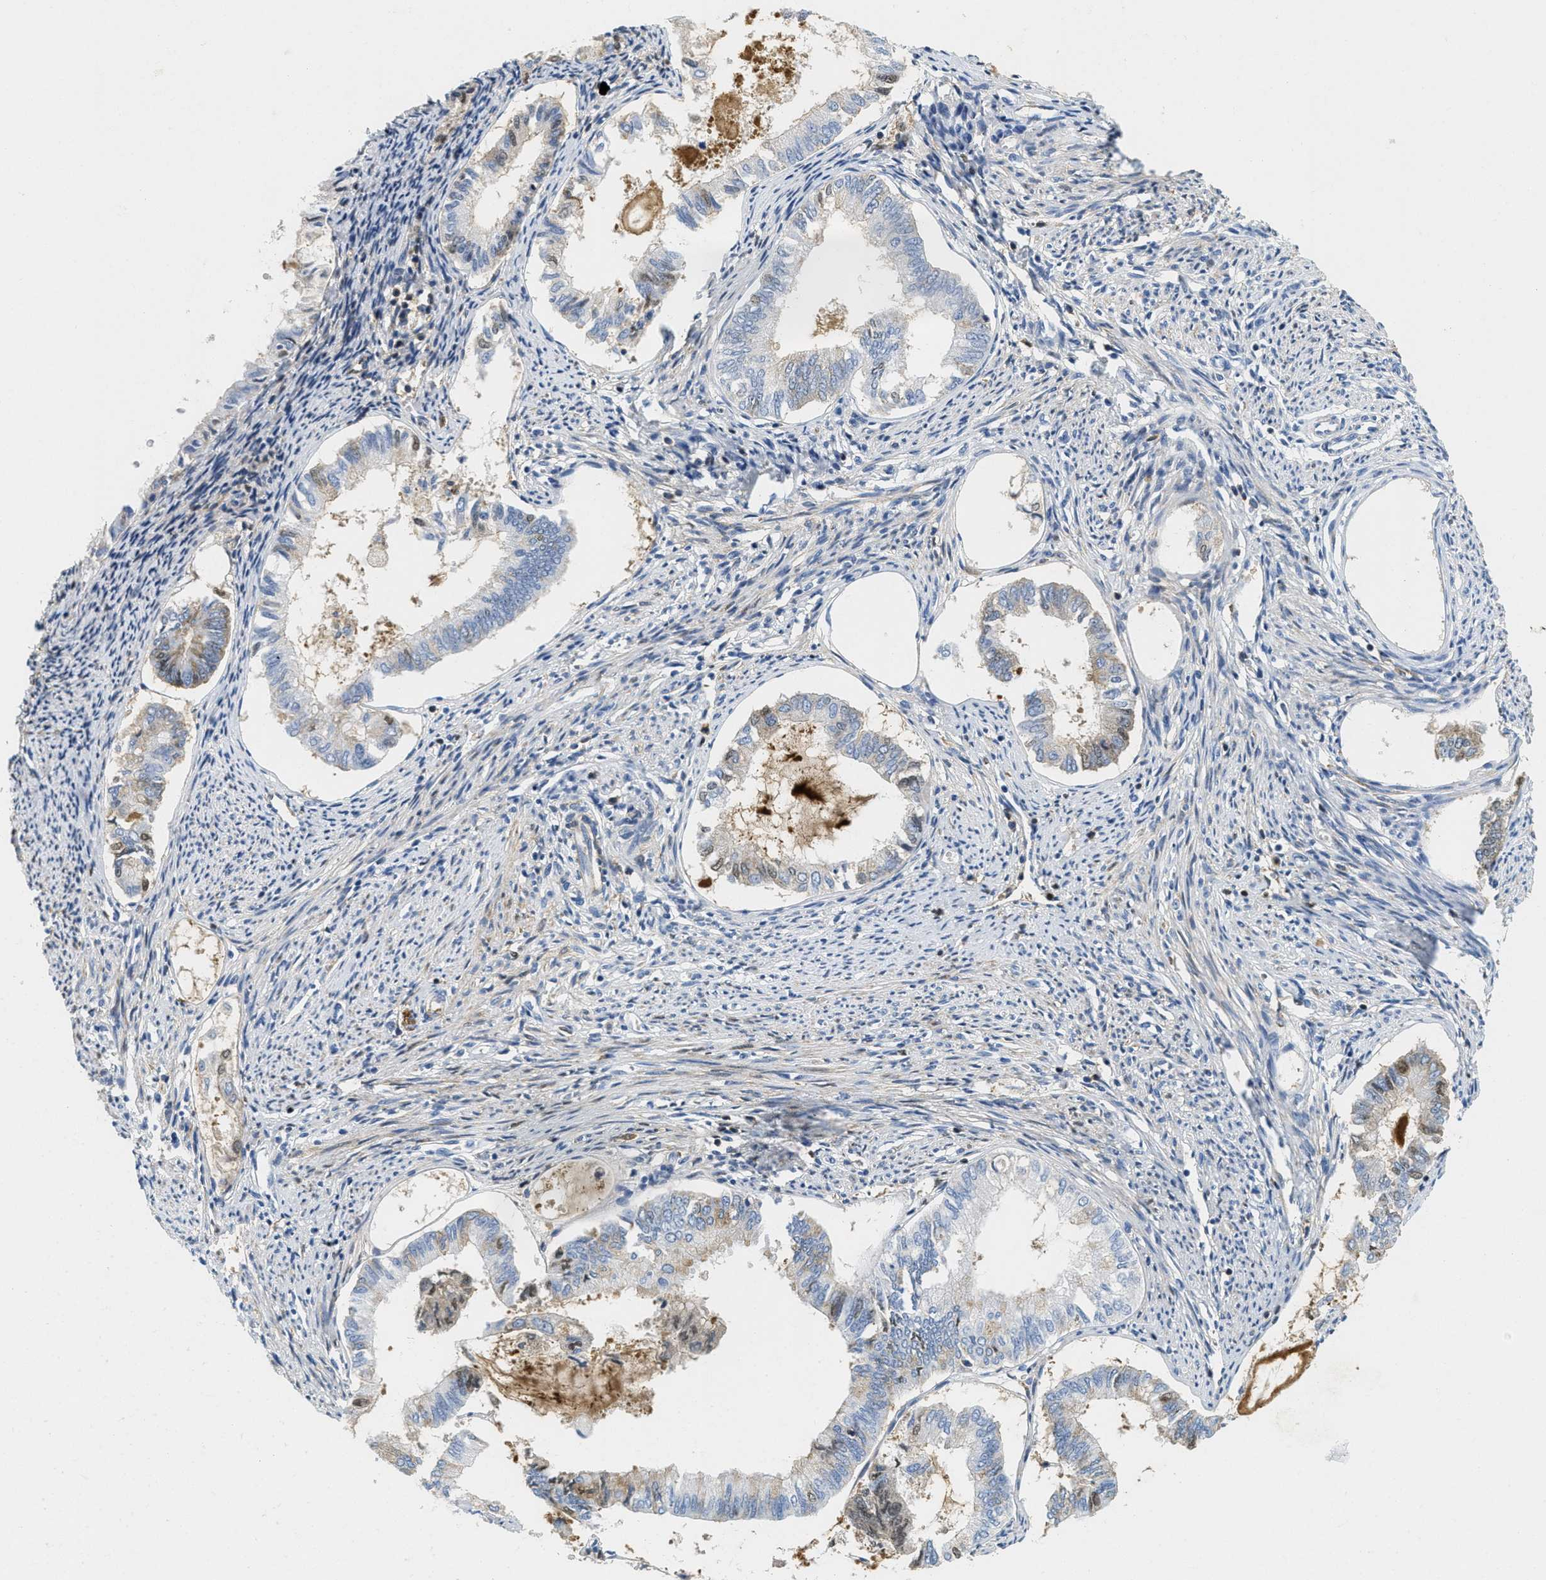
{"staining": {"intensity": "moderate", "quantity": "<25%", "location": "nuclear"}, "tissue": "endometrial cancer", "cell_type": "Tumor cells", "image_type": "cancer", "snomed": [{"axis": "morphology", "description": "Adenocarcinoma, NOS"}, {"axis": "topography", "description": "Endometrium"}], "caption": "Endometrial adenocarcinoma stained for a protein demonstrates moderate nuclear positivity in tumor cells.", "gene": "SERPINA1", "patient": {"sex": "female", "age": 86}}